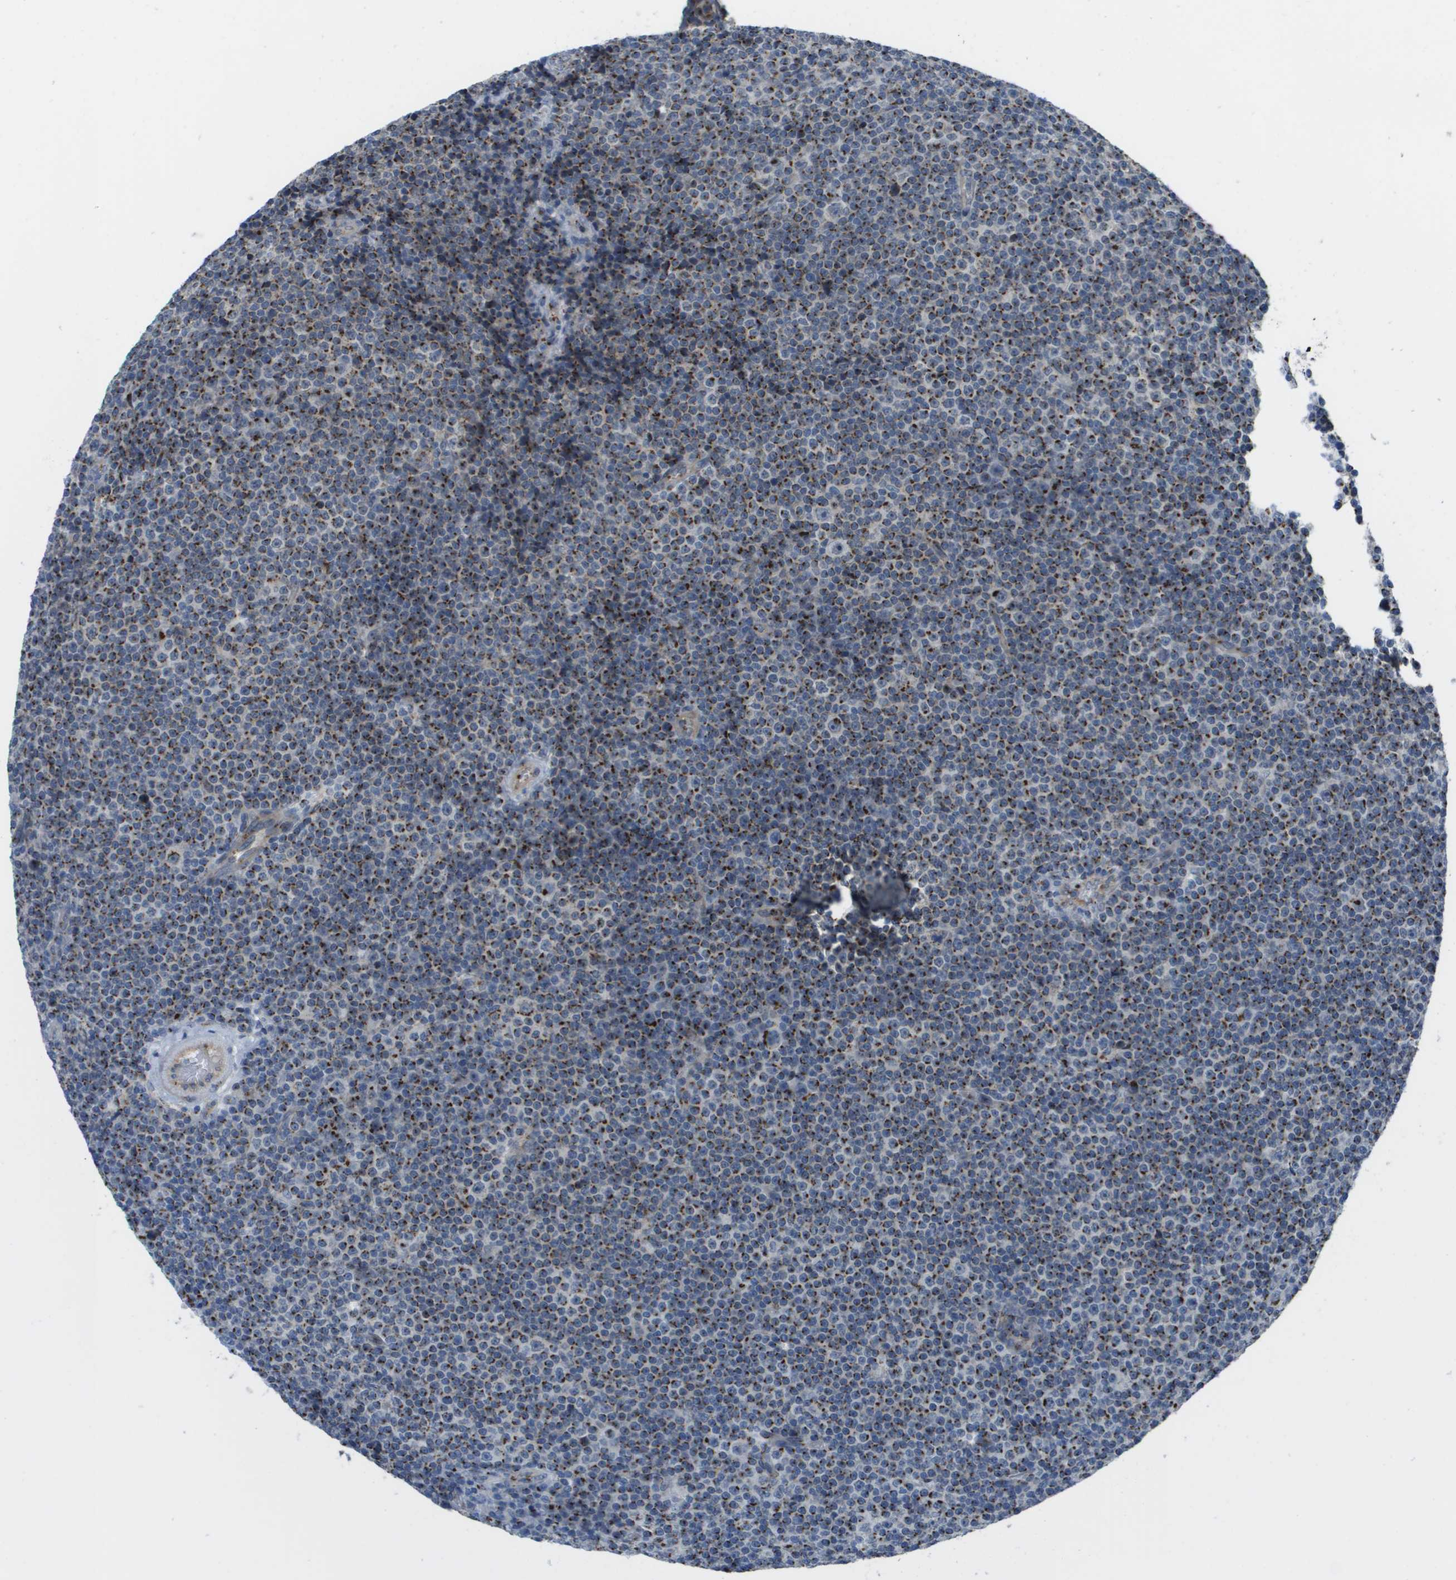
{"staining": {"intensity": "strong", "quantity": ">75%", "location": "cytoplasmic/membranous"}, "tissue": "lymphoma", "cell_type": "Tumor cells", "image_type": "cancer", "snomed": [{"axis": "morphology", "description": "Malignant lymphoma, non-Hodgkin's type, Low grade"}, {"axis": "topography", "description": "Lymph node"}], "caption": "Brown immunohistochemical staining in low-grade malignant lymphoma, non-Hodgkin's type exhibits strong cytoplasmic/membranous staining in about >75% of tumor cells.", "gene": "QSOX2", "patient": {"sex": "female", "age": 67}}